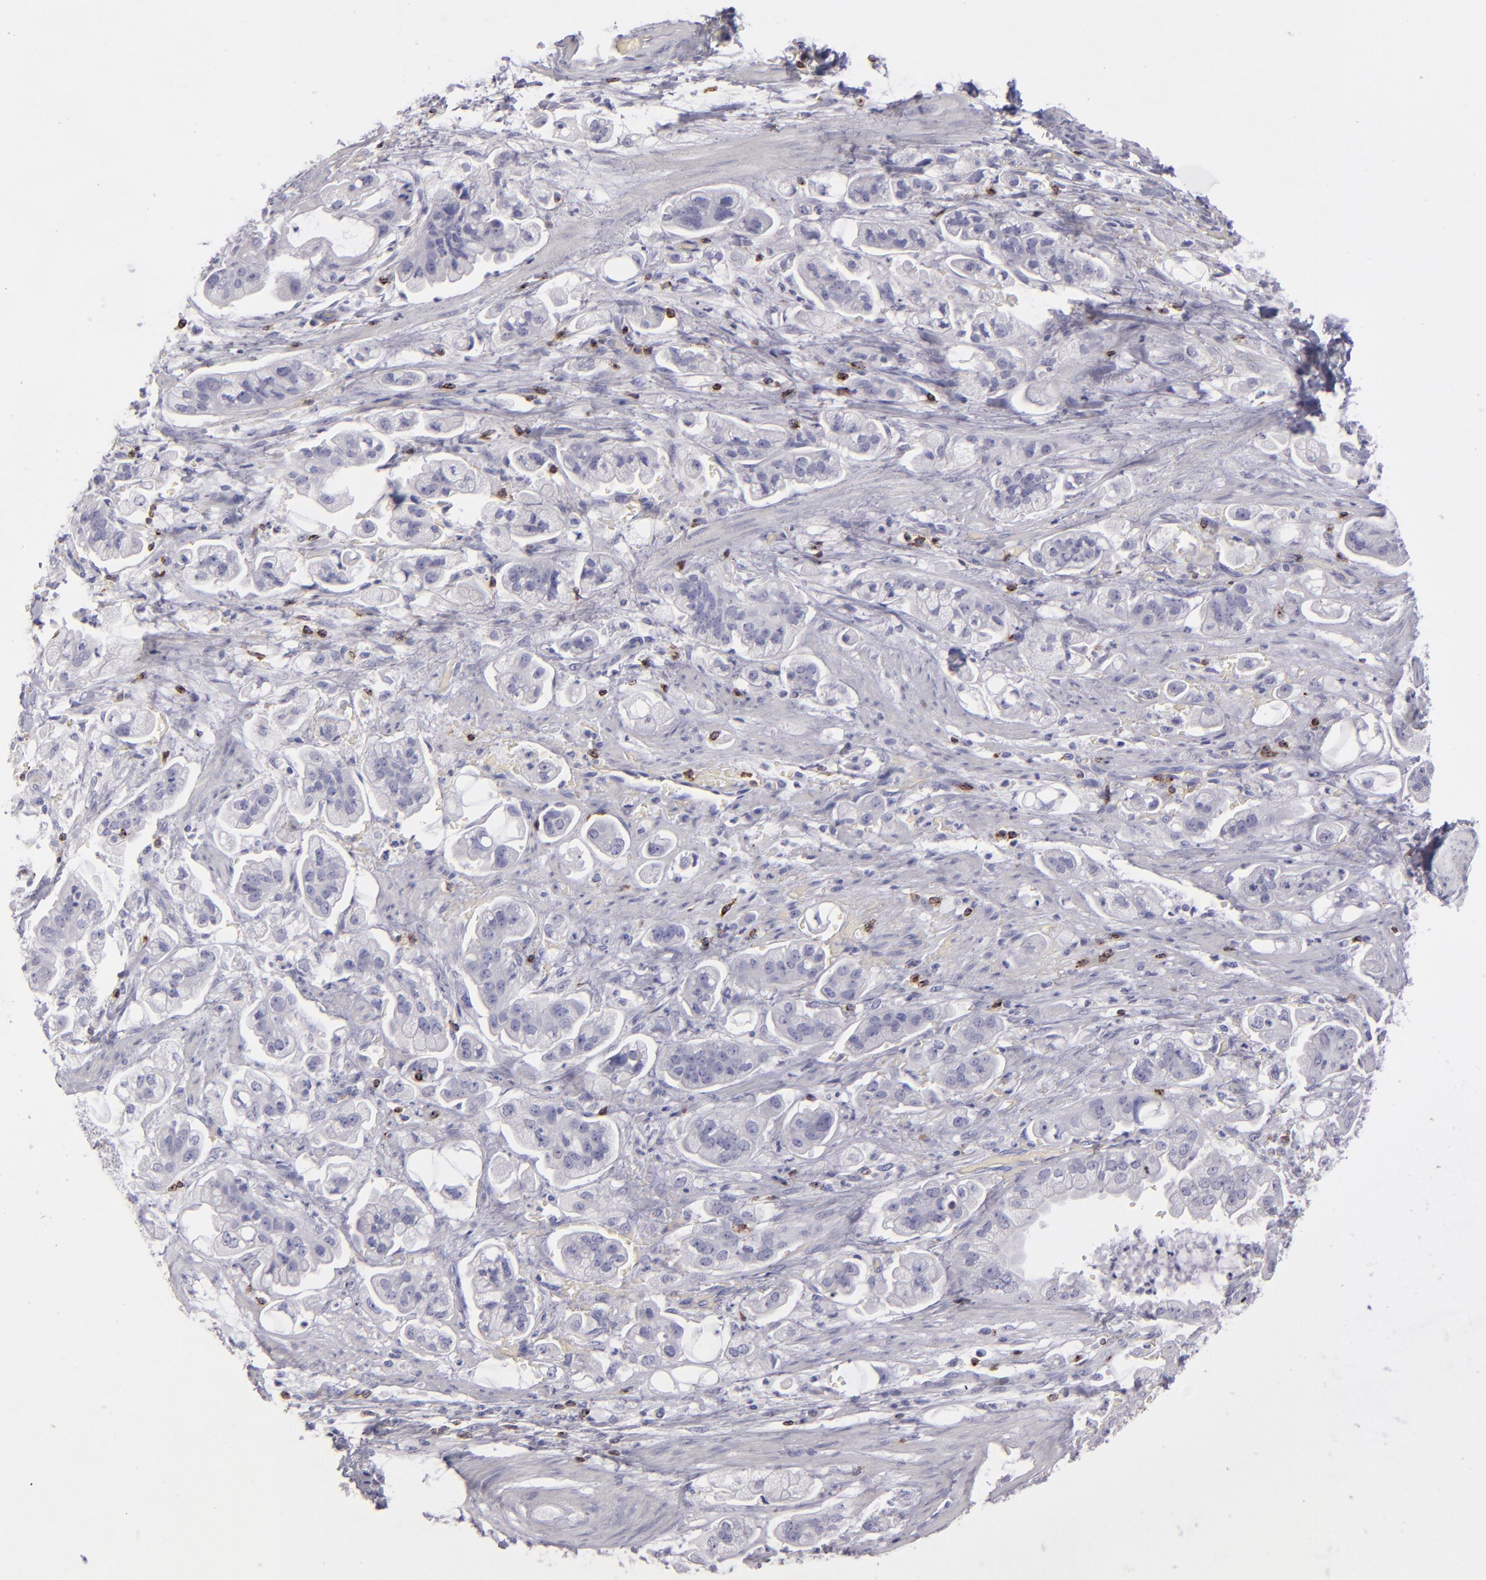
{"staining": {"intensity": "negative", "quantity": "none", "location": "none"}, "tissue": "stomach cancer", "cell_type": "Tumor cells", "image_type": "cancer", "snomed": [{"axis": "morphology", "description": "Adenocarcinoma, NOS"}, {"axis": "topography", "description": "Stomach"}], "caption": "Tumor cells are negative for protein expression in human adenocarcinoma (stomach). The staining is performed using DAB brown chromogen with nuclei counter-stained in using hematoxylin.", "gene": "CD2", "patient": {"sex": "male", "age": 62}}